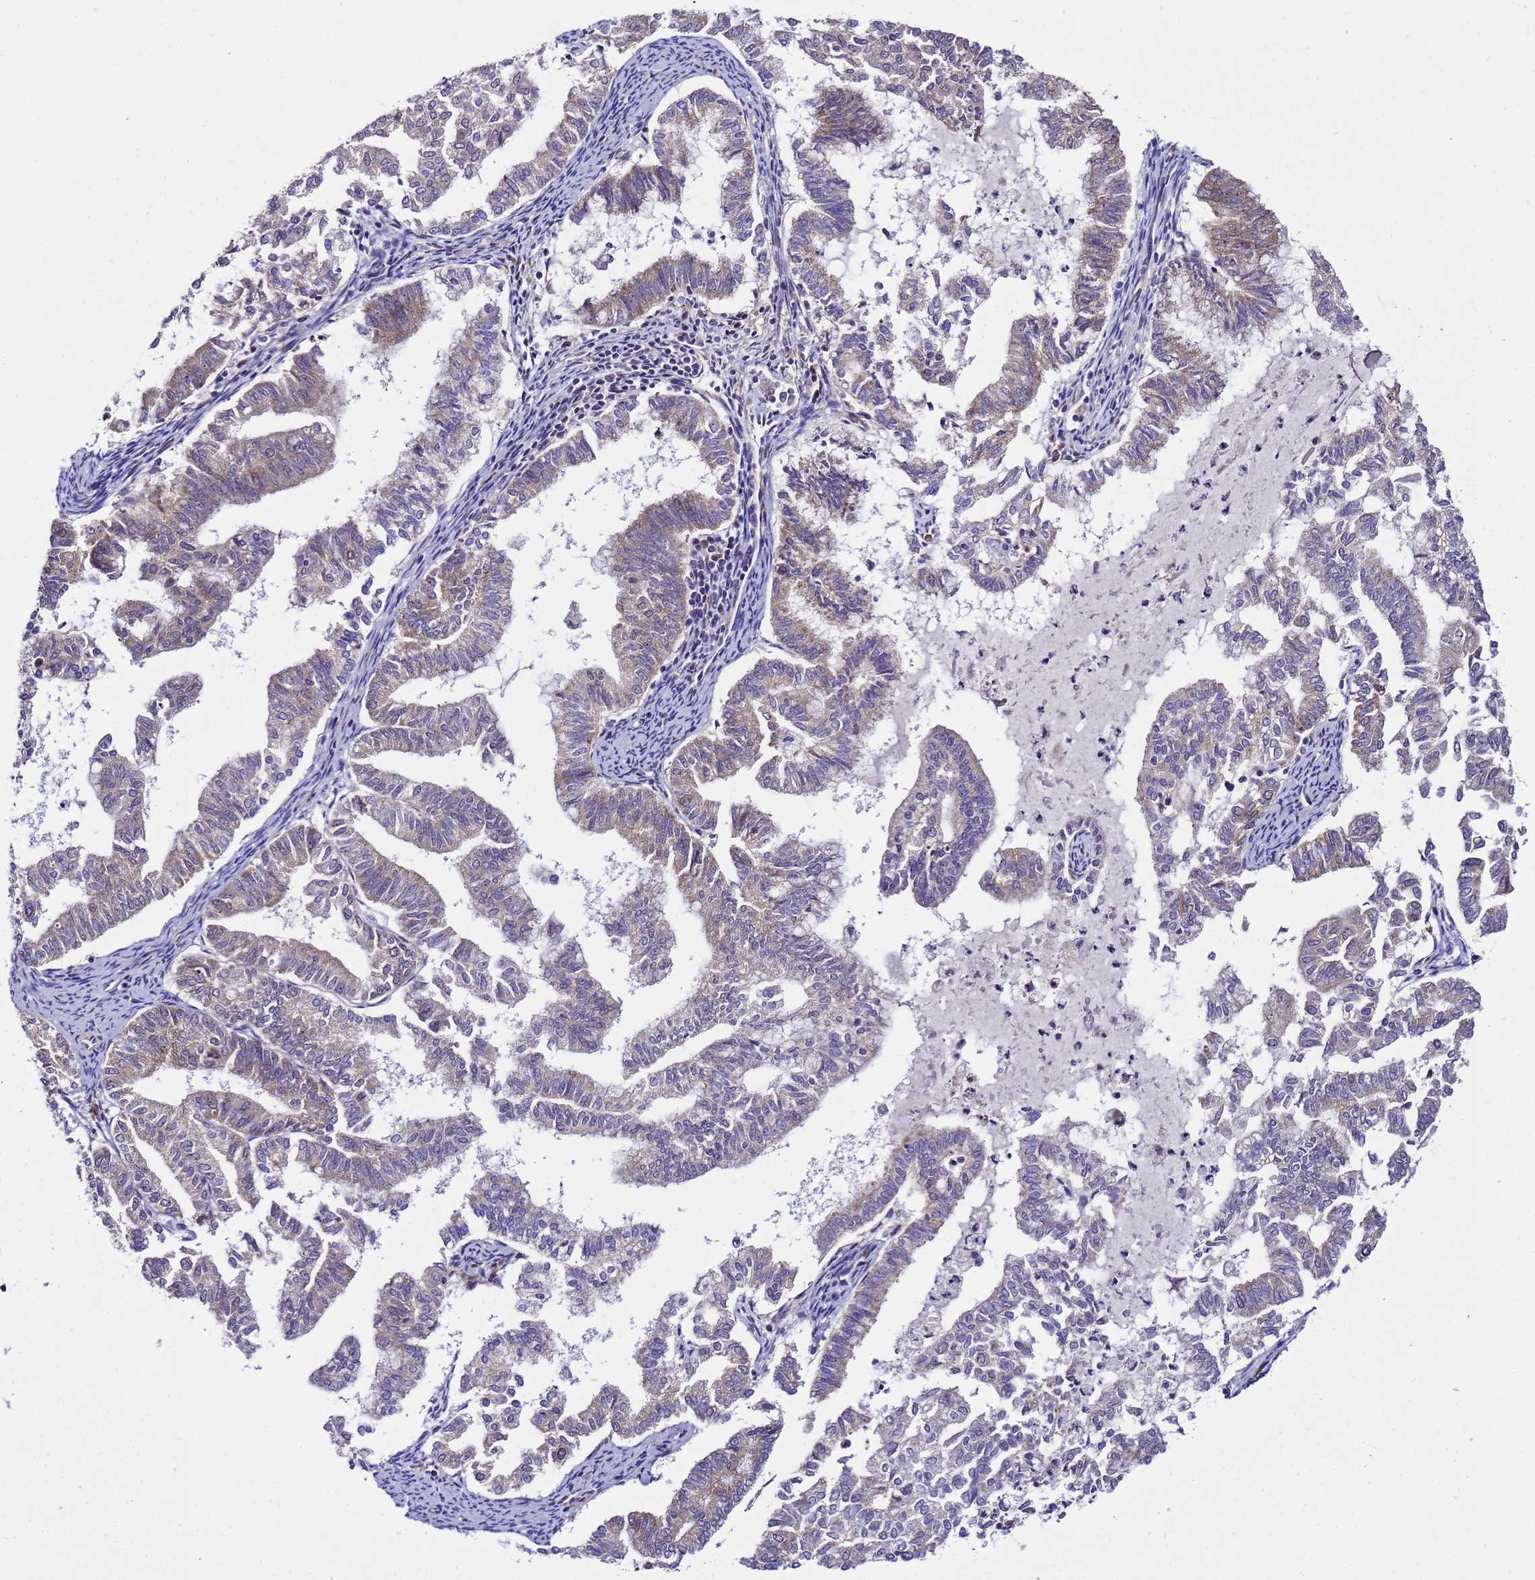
{"staining": {"intensity": "weak", "quantity": "<25%", "location": "cytoplasmic/membranous"}, "tissue": "endometrial cancer", "cell_type": "Tumor cells", "image_type": "cancer", "snomed": [{"axis": "morphology", "description": "Adenocarcinoma, NOS"}, {"axis": "topography", "description": "Endometrium"}], "caption": "Tumor cells are negative for brown protein staining in adenocarcinoma (endometrial). (Immunohistochemistry, brightfield microscopy, high magnification).", "gene": "SLX4IP", "patient": {"sex": "female", "age": 79}}